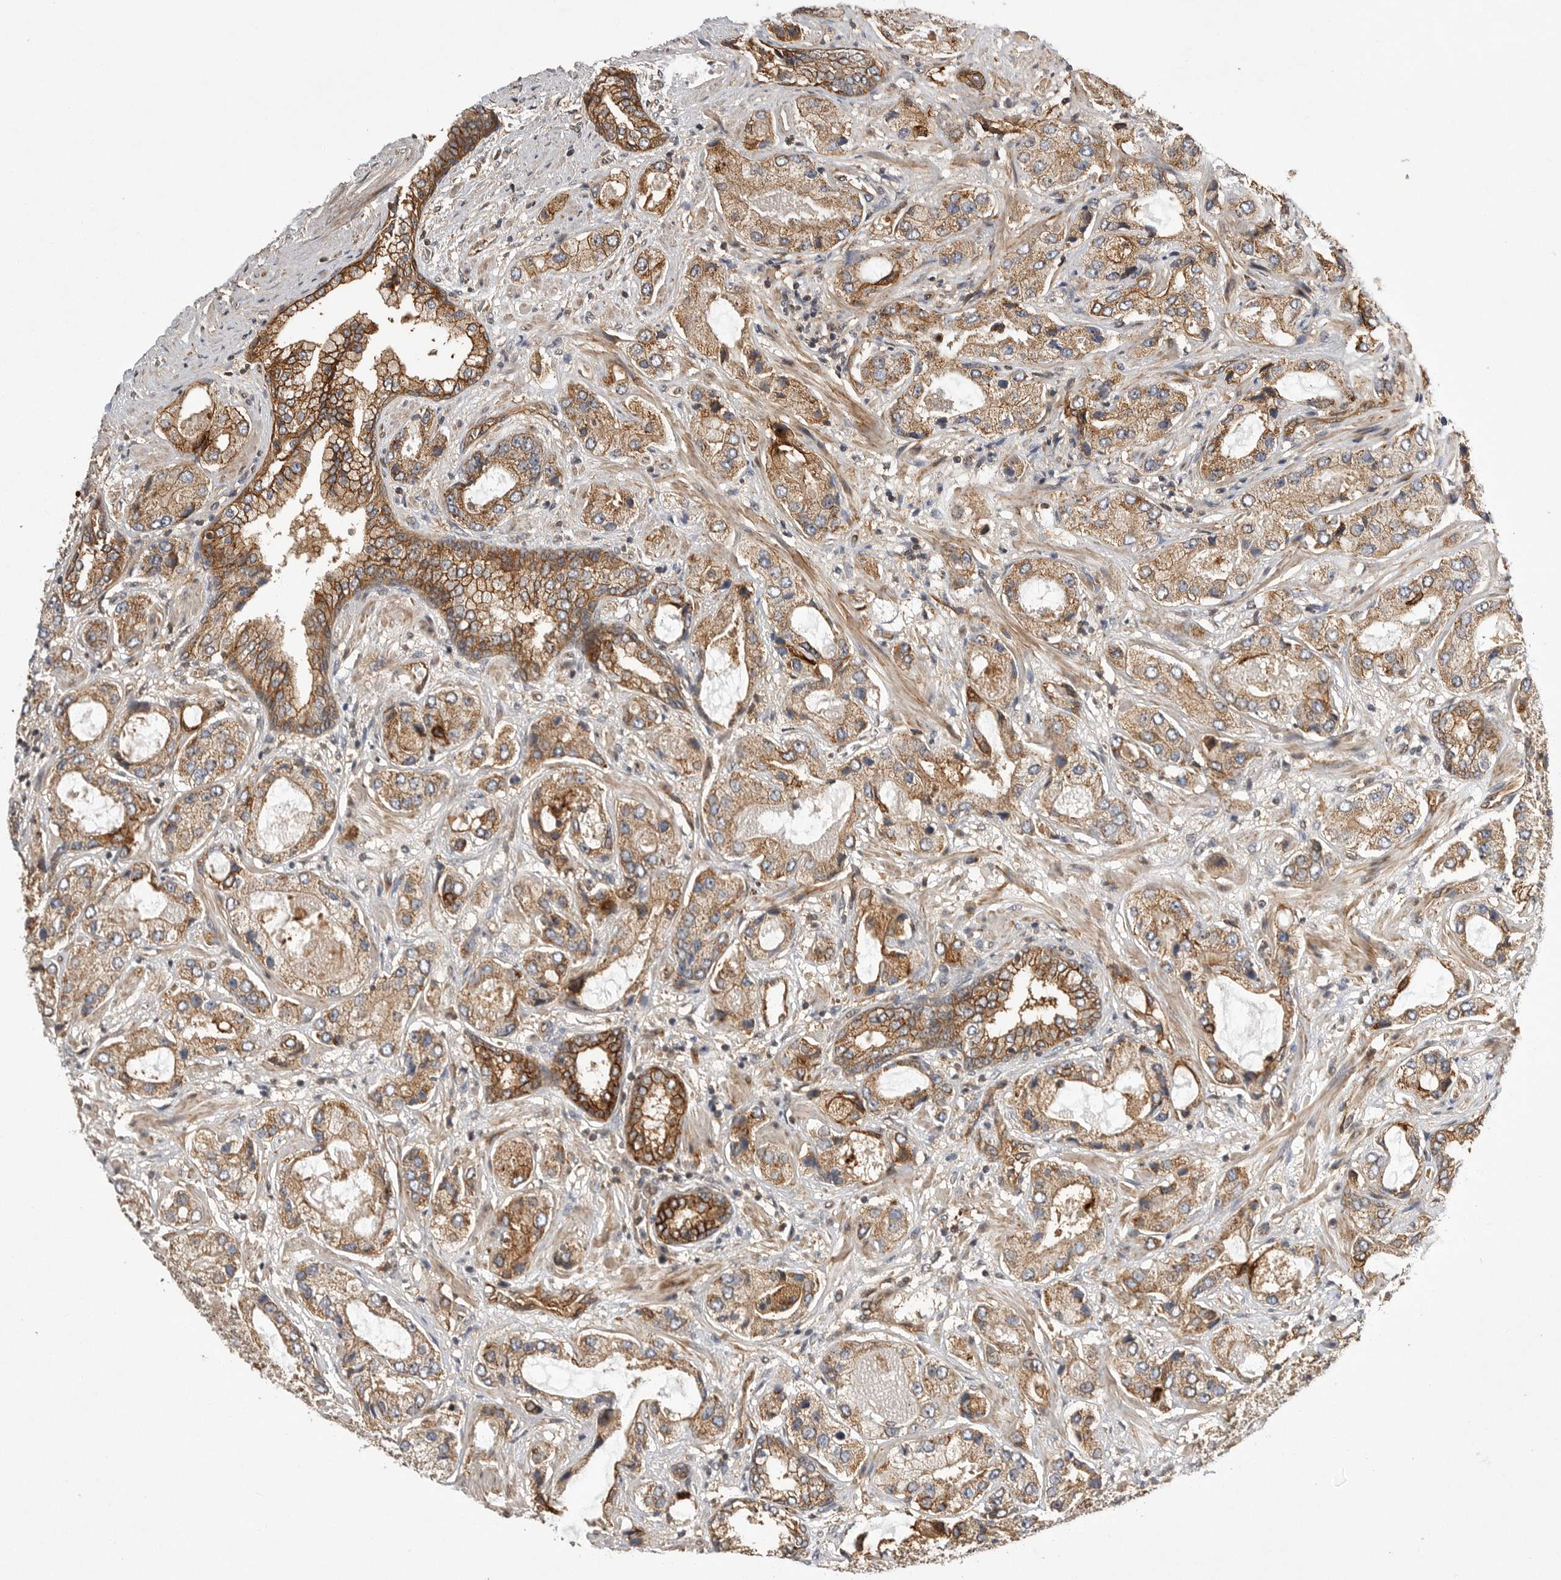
{"staining": {"intensity": "moderate", "quantity": ">75%", "location": "cytoplasmic/membranous"}, "tissue": "prostate cancer", "cell_type": "Tumor cells", "image_type": "cancer", "snomed": [{"axis": "morphology", "description": "Normal tissue, NOS"}, {"axis": "morphology", "description": "Adenocarcinoma, High grade"}, {"axis": "topography", "description": "Prostate"}, {"axis": "topography", "description": "Peripheral nerve tissue"}], "caption": "High-power microscopy captured an immunohistochemistry micrograph of adenocarcinoma (high-grade) (prostate), revealing moderate cytoplasmic/membranous expression in approximately >75% of tumor cells. (Stains: DAB (3,3'-diaminobenzidine) in brown, nuclei in blue, Microscopy: brightfield microscopy at high magnification).", "gene": "NECTIN1", "patient": {"sex": "male", "age": 59}}